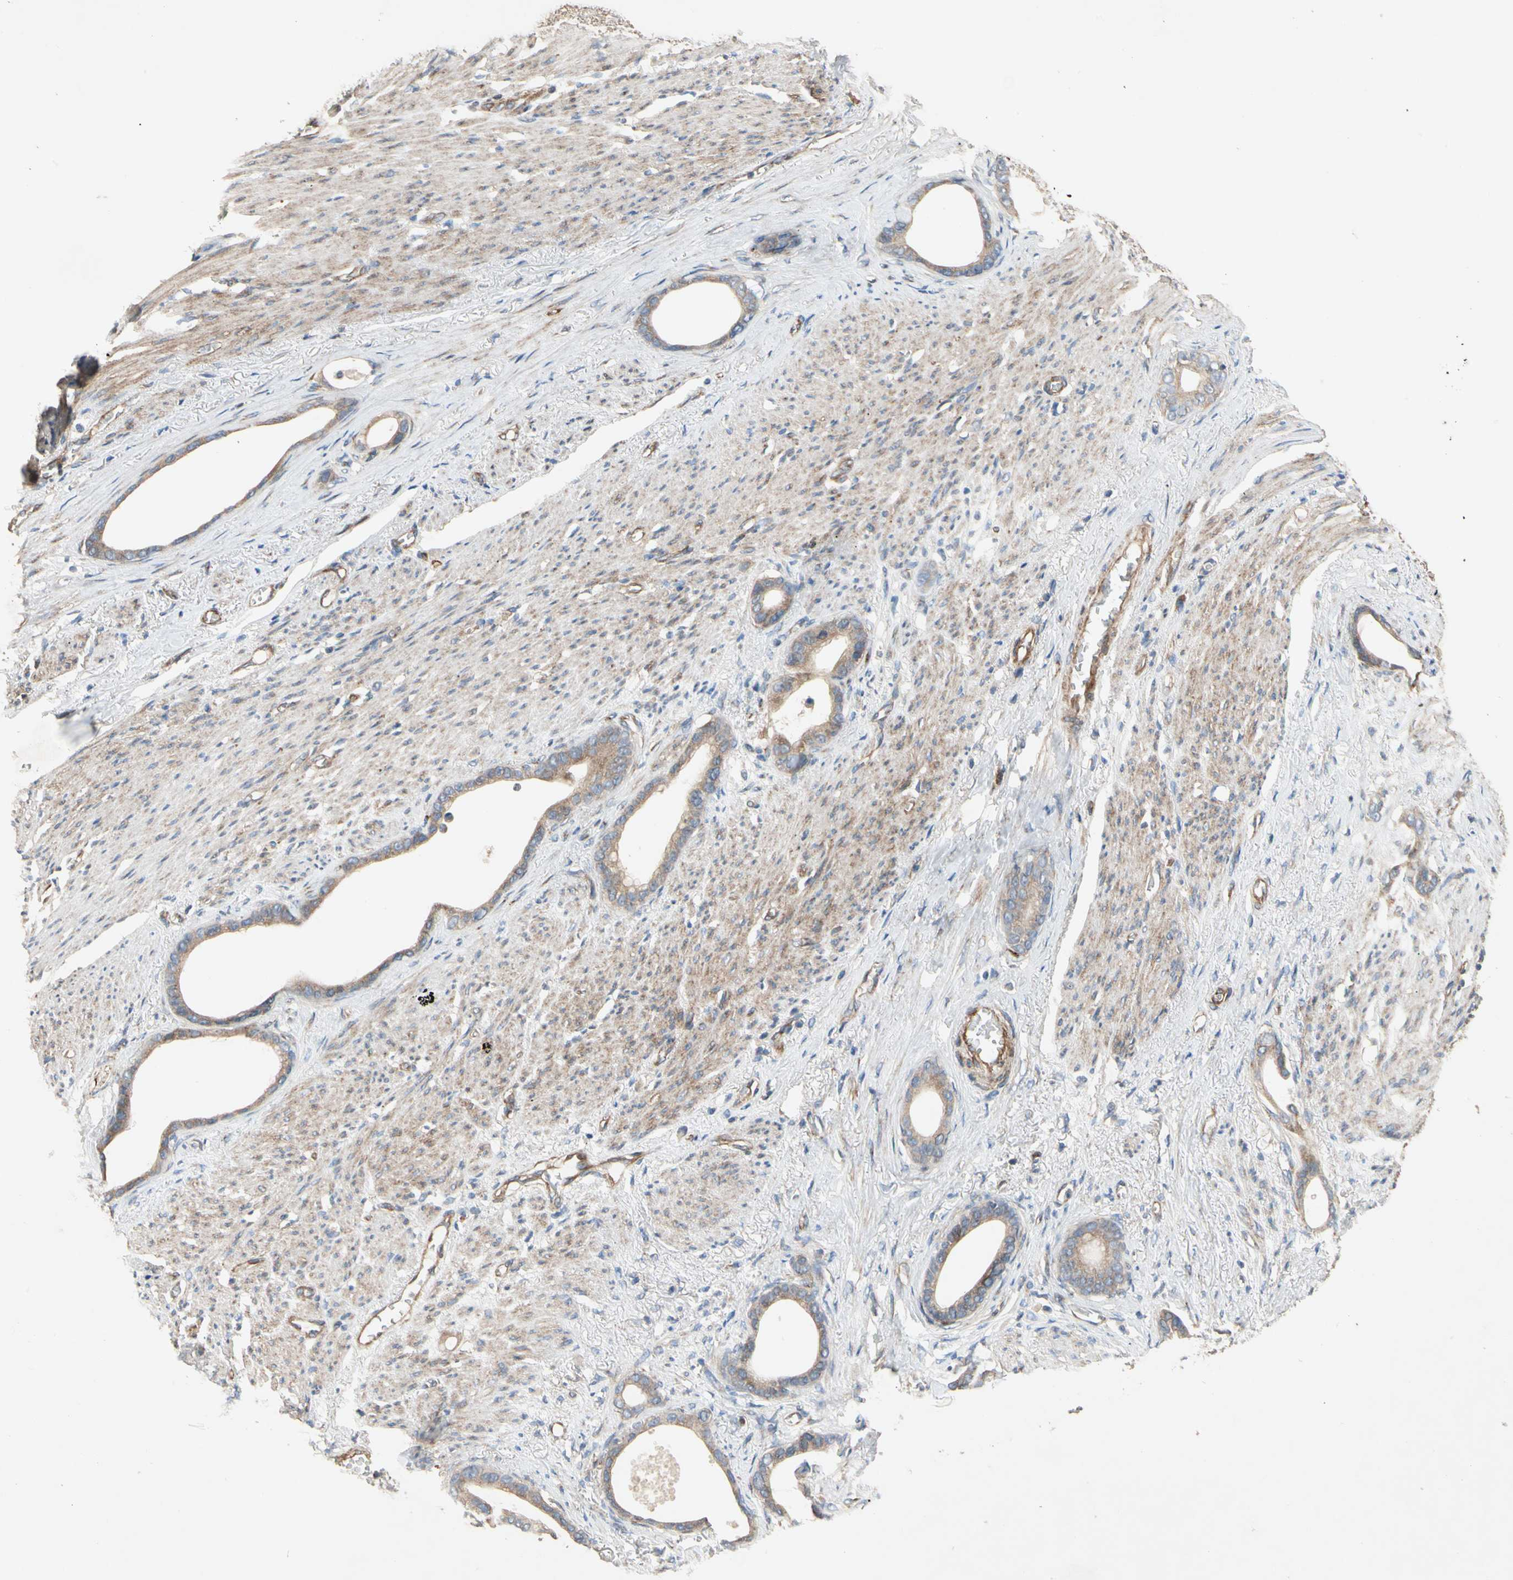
{"staining": {"intensity": "moderate", "quantity": ">75%", "location": "cytoplasmic/membranous"}, "tissue": "stomach cancer", "cell_type": "Tumor cells", "image_type": "cancer", "snomed": [{"axis": "morphology", "description": "Adenocarcinoma, NOS"}, {"axis": "topography", "description": "Stomach"}], "caption": "Immunohistochemistry (IHC) (DAB (3,3'-diaminobenzidine)) staining of human stomach cancer reveals moderate cytoplasmic/membranous protein expression in approximately >75% of tumor cells.", "gene": "XYLT1", "patient": {"sex": "female", "age": 75}}